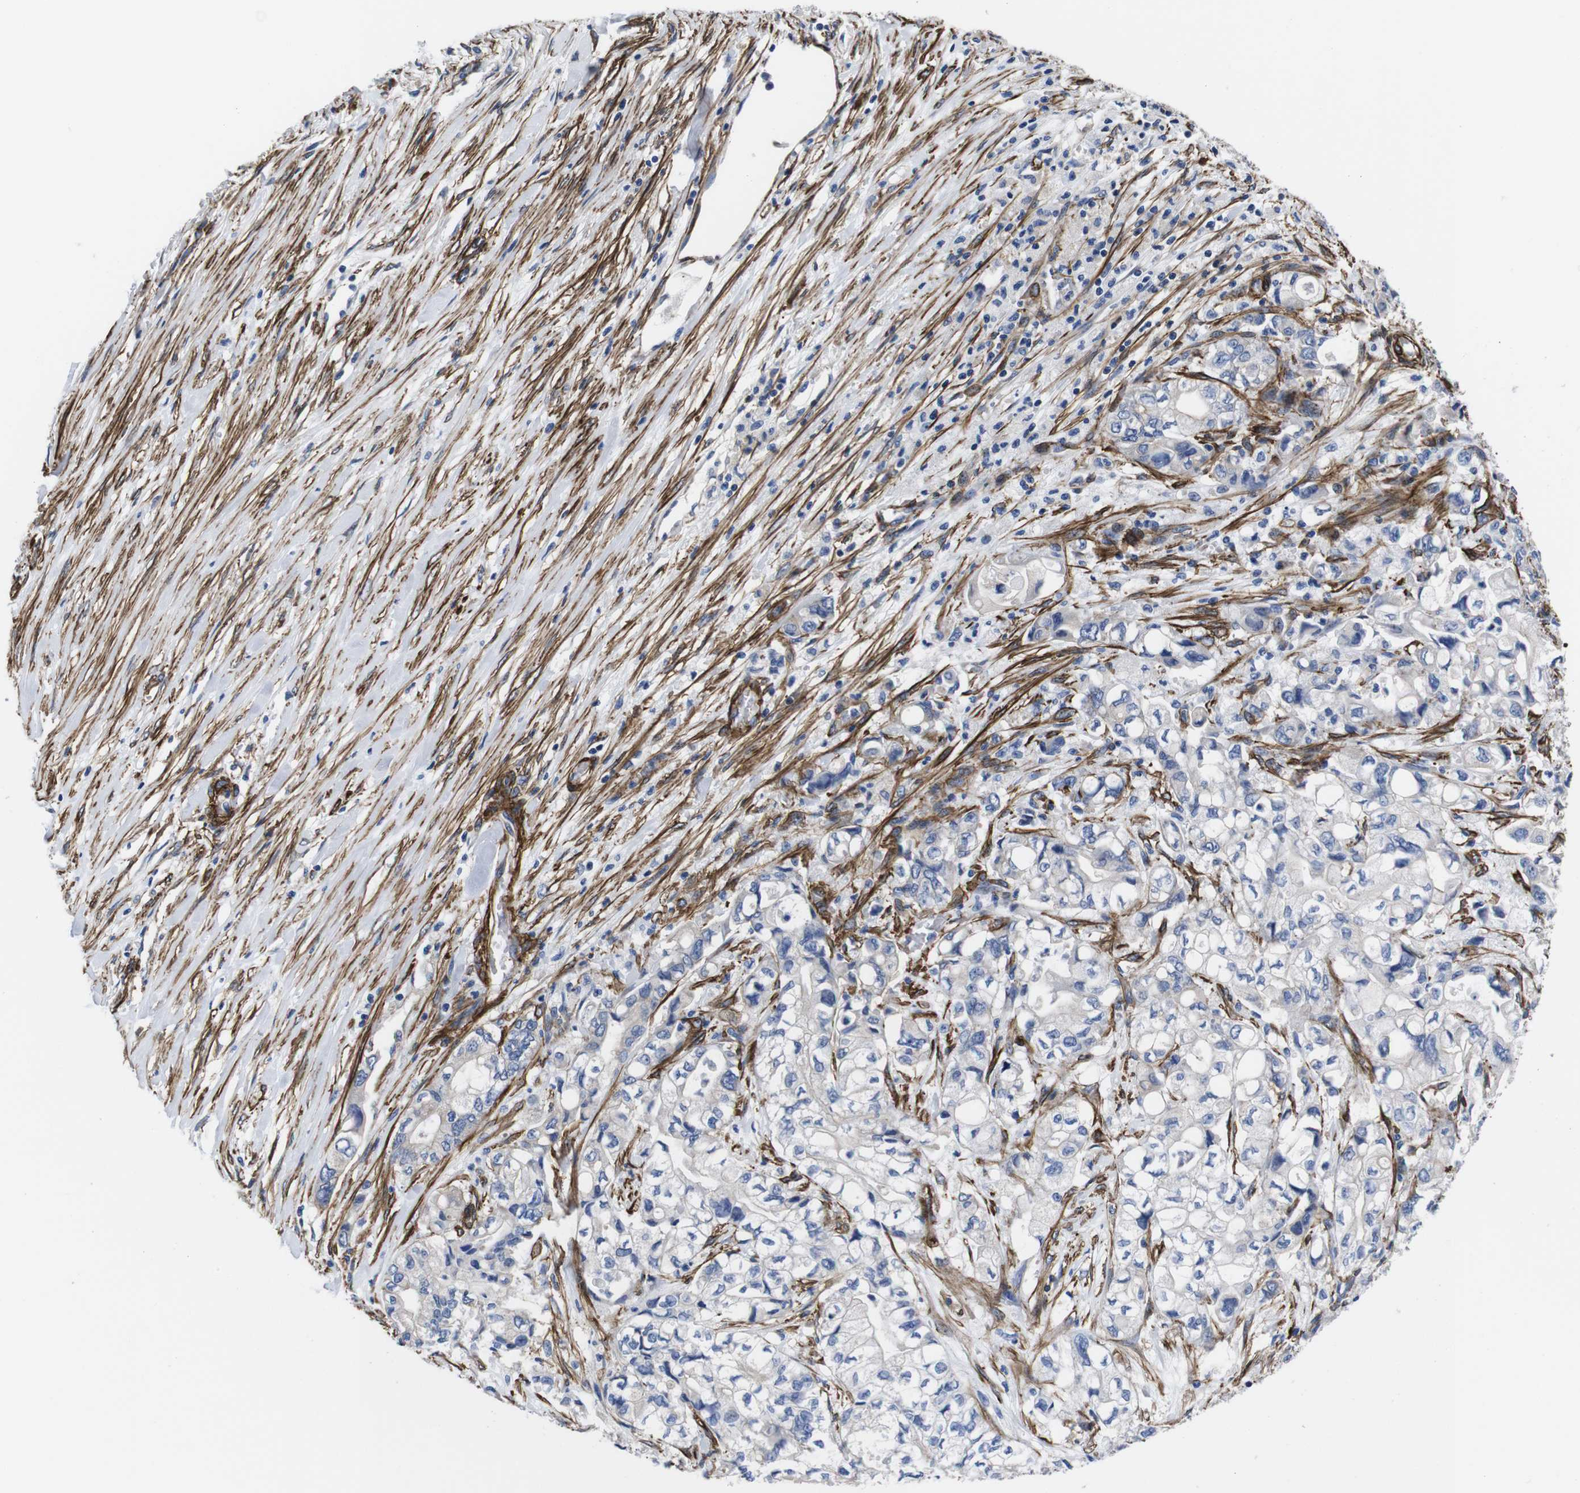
{"staining": {"intensity": "negative", "quantity": "none", "location": "none"}, "tissue": "pancreatic cancer", "cell_type": "Tumor cells", "image_type": "cancer", "snomed": [{"axis": "morphology", "description": "Adenocarcinoma, NOS"}, {"axis": "topography", "description": "Pancreas"}], "caption": "Human adenocarcinoma (pancreatic) stained for a protein using IHC demonstrates no expression in tumor cells.", "gene": "WNT10A", "patient": {"sex": "male", "age": 79}}